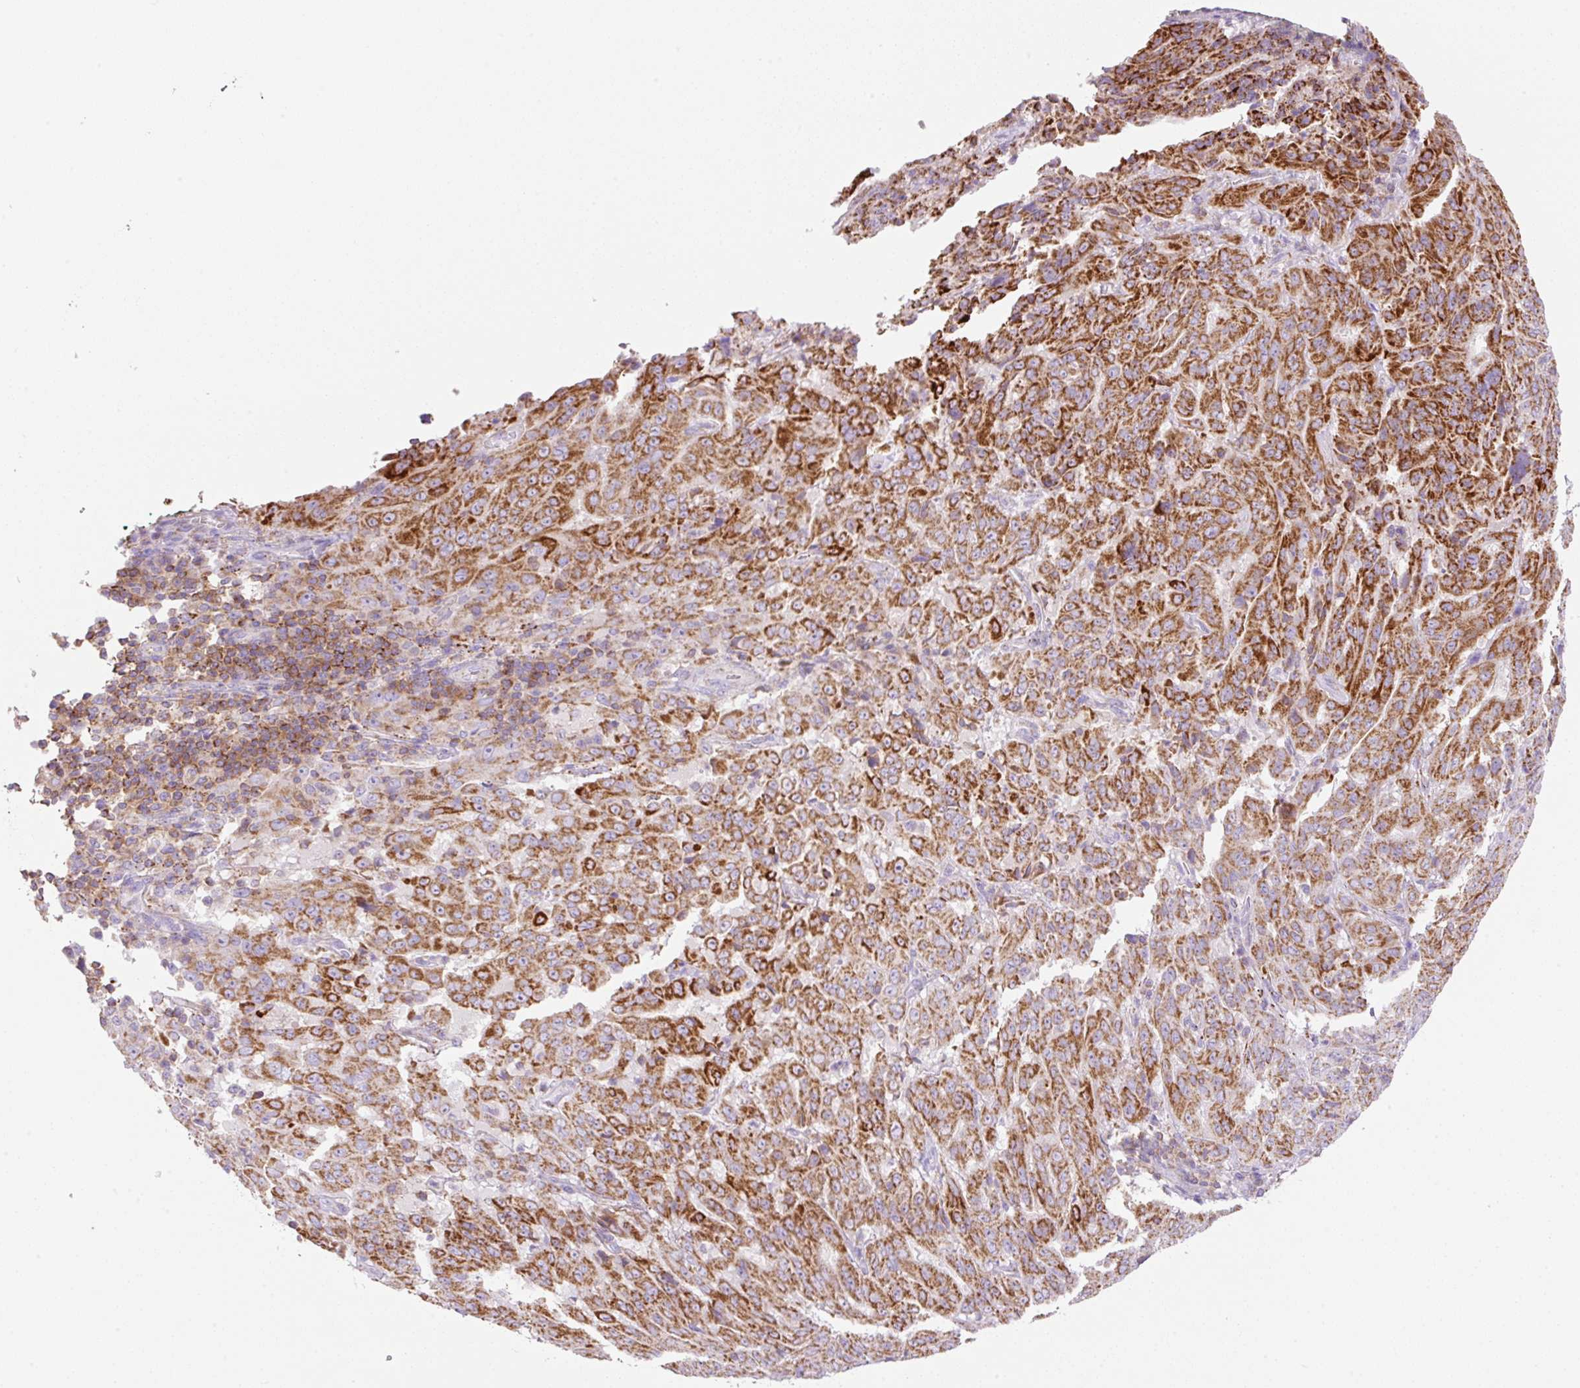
{"staining": {"intensity": "strong", "quantity": ">75%", "location": "cytoplasmic/membranous"}, "tissue": "pancreatic cancer", "cell_type": "Tumor cells", "image_type": "cancer", "snomed": [{"axis": "morphology", "description": "Adenocarcinoma, NOS"}, {"axis": "topography", "description": "Pancreas"}], "caption": "Immunohistochemical staining of human pancreatic cancer exhibits high levels of strong cytoplasmic/membranous positivity in about >75% of tumor cells.", "gene": "NF1", "patient": {"sex": "male", "age": 63}}